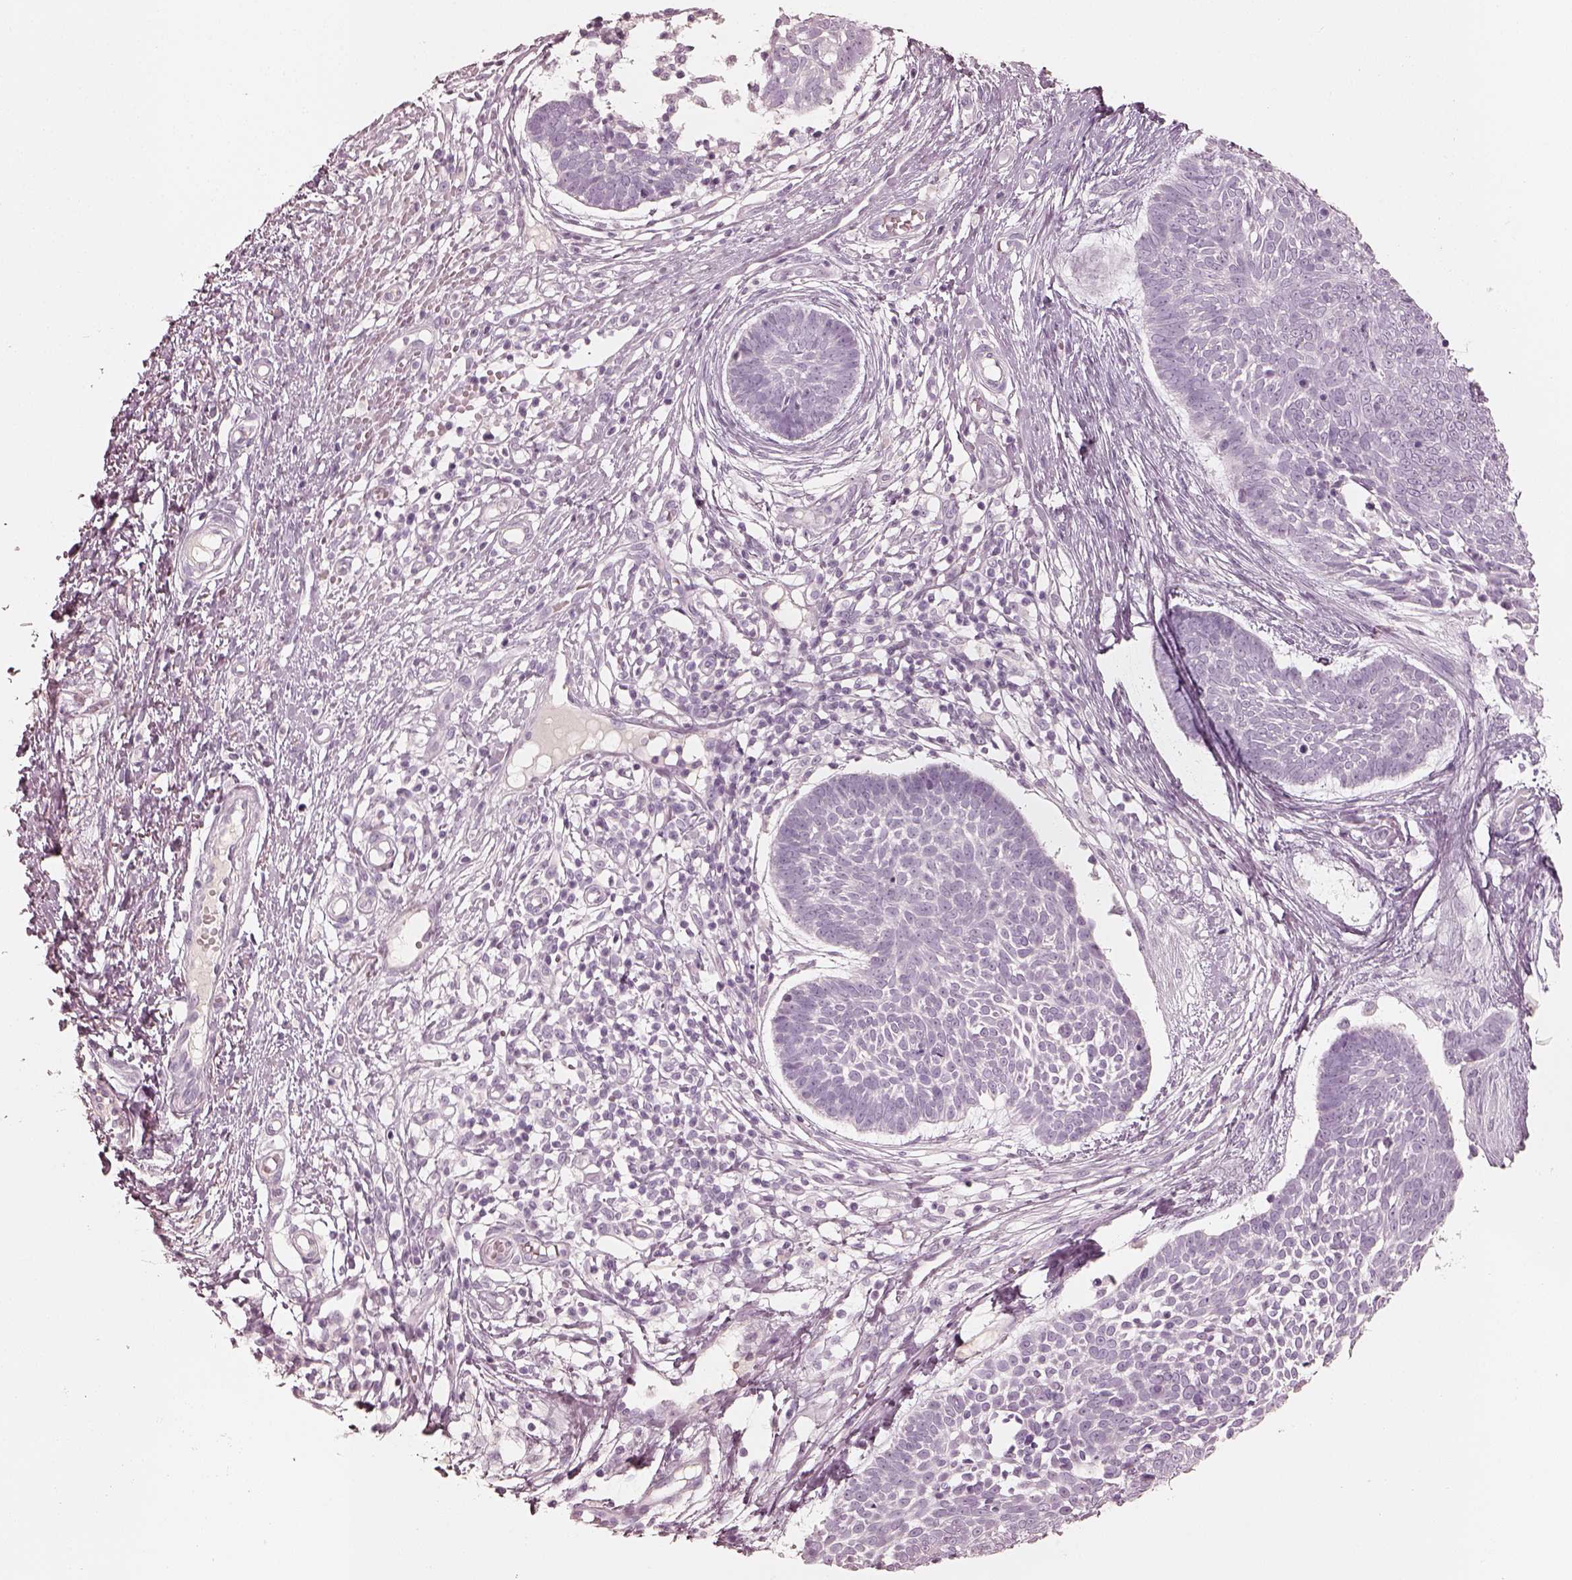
{"staining": {"intensity": "negative", "quantity": "none", "location": "none"}, "tissue": "skin cancer", "cell_type": "Tumor cells", "image_type": "cancer", "snomed": [{"axis": "morphology", "description": "Basal cell carcinoma"}, {"axis": "topography", "description": "Skin"}], "caption": "Tumor cells are negative for brown protein staining in skin cancer (basal cell carcinoma).", "gene": "KRT82", "patient": {"sex": "male", "age": 85}}